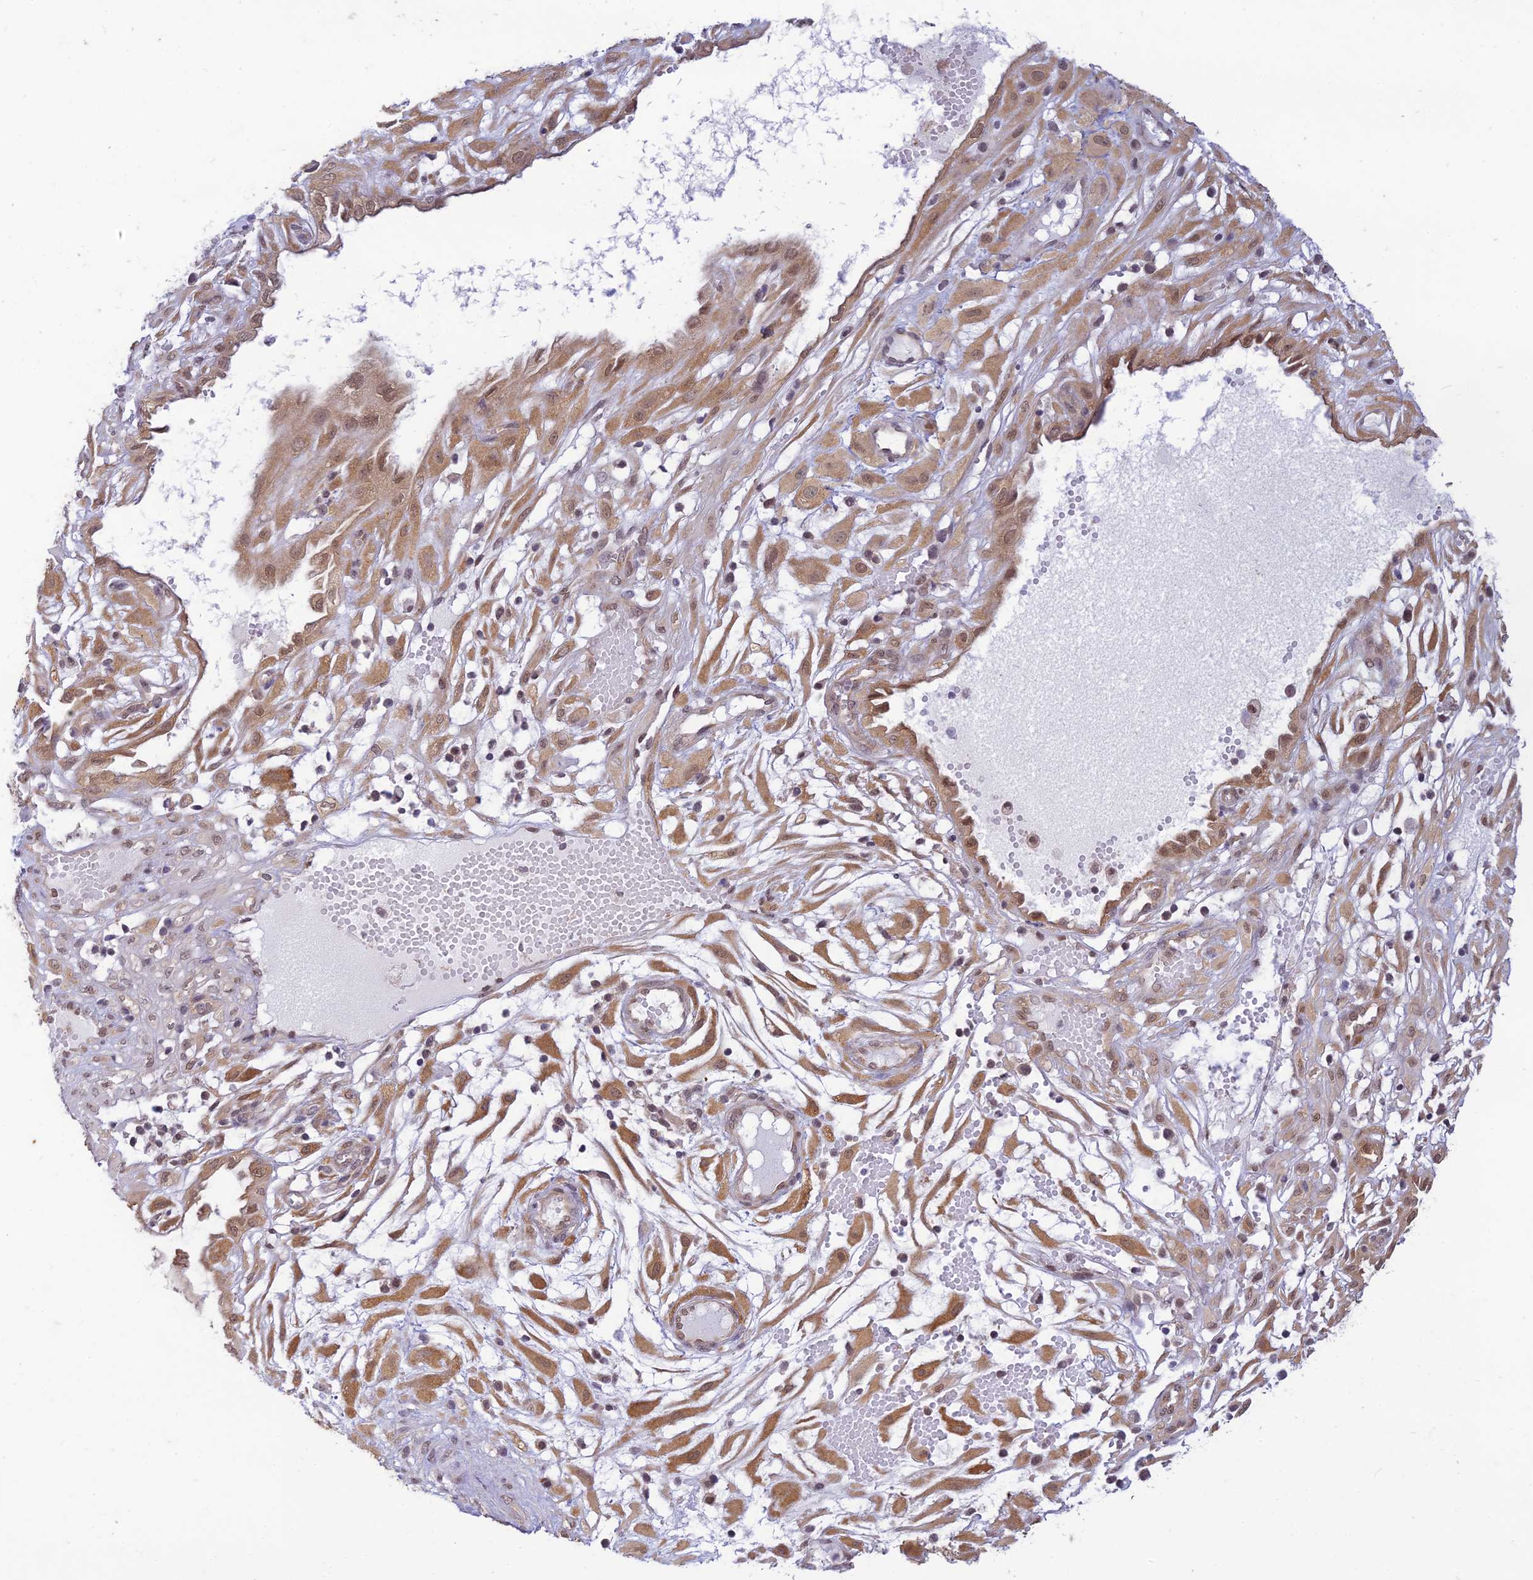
{"staining": {"intensity": "moderate", "quantity": ">75%", "location": "cytoplasmic/membranous"}, "tissue": "cervical cancer", "cell_type": "Tumor cells", "image_type": "cancer", "snomed": [{"axis": "morphology", "description": "Squamous cell carcinoma, NOS"}, {"axis": "topography", "description": "Cervix"}], "caption": "Immunohistochemistry (IHC) staining of squamous cell carcinoma (cervical), which exhibits medium levels of moderate cytoplasmic/membranous staining in approximately >75% of tumor cells indicating moderate cytoplasmic/membranous protein positivity. The staining was performed using DAB (3,3'-diaminobenzidine) (brown) for protein detection and nuclei were counterstained in hematoxylin (blue).", "gene": "SKIC8", "patient": {"sex": "female", "age": 36}}